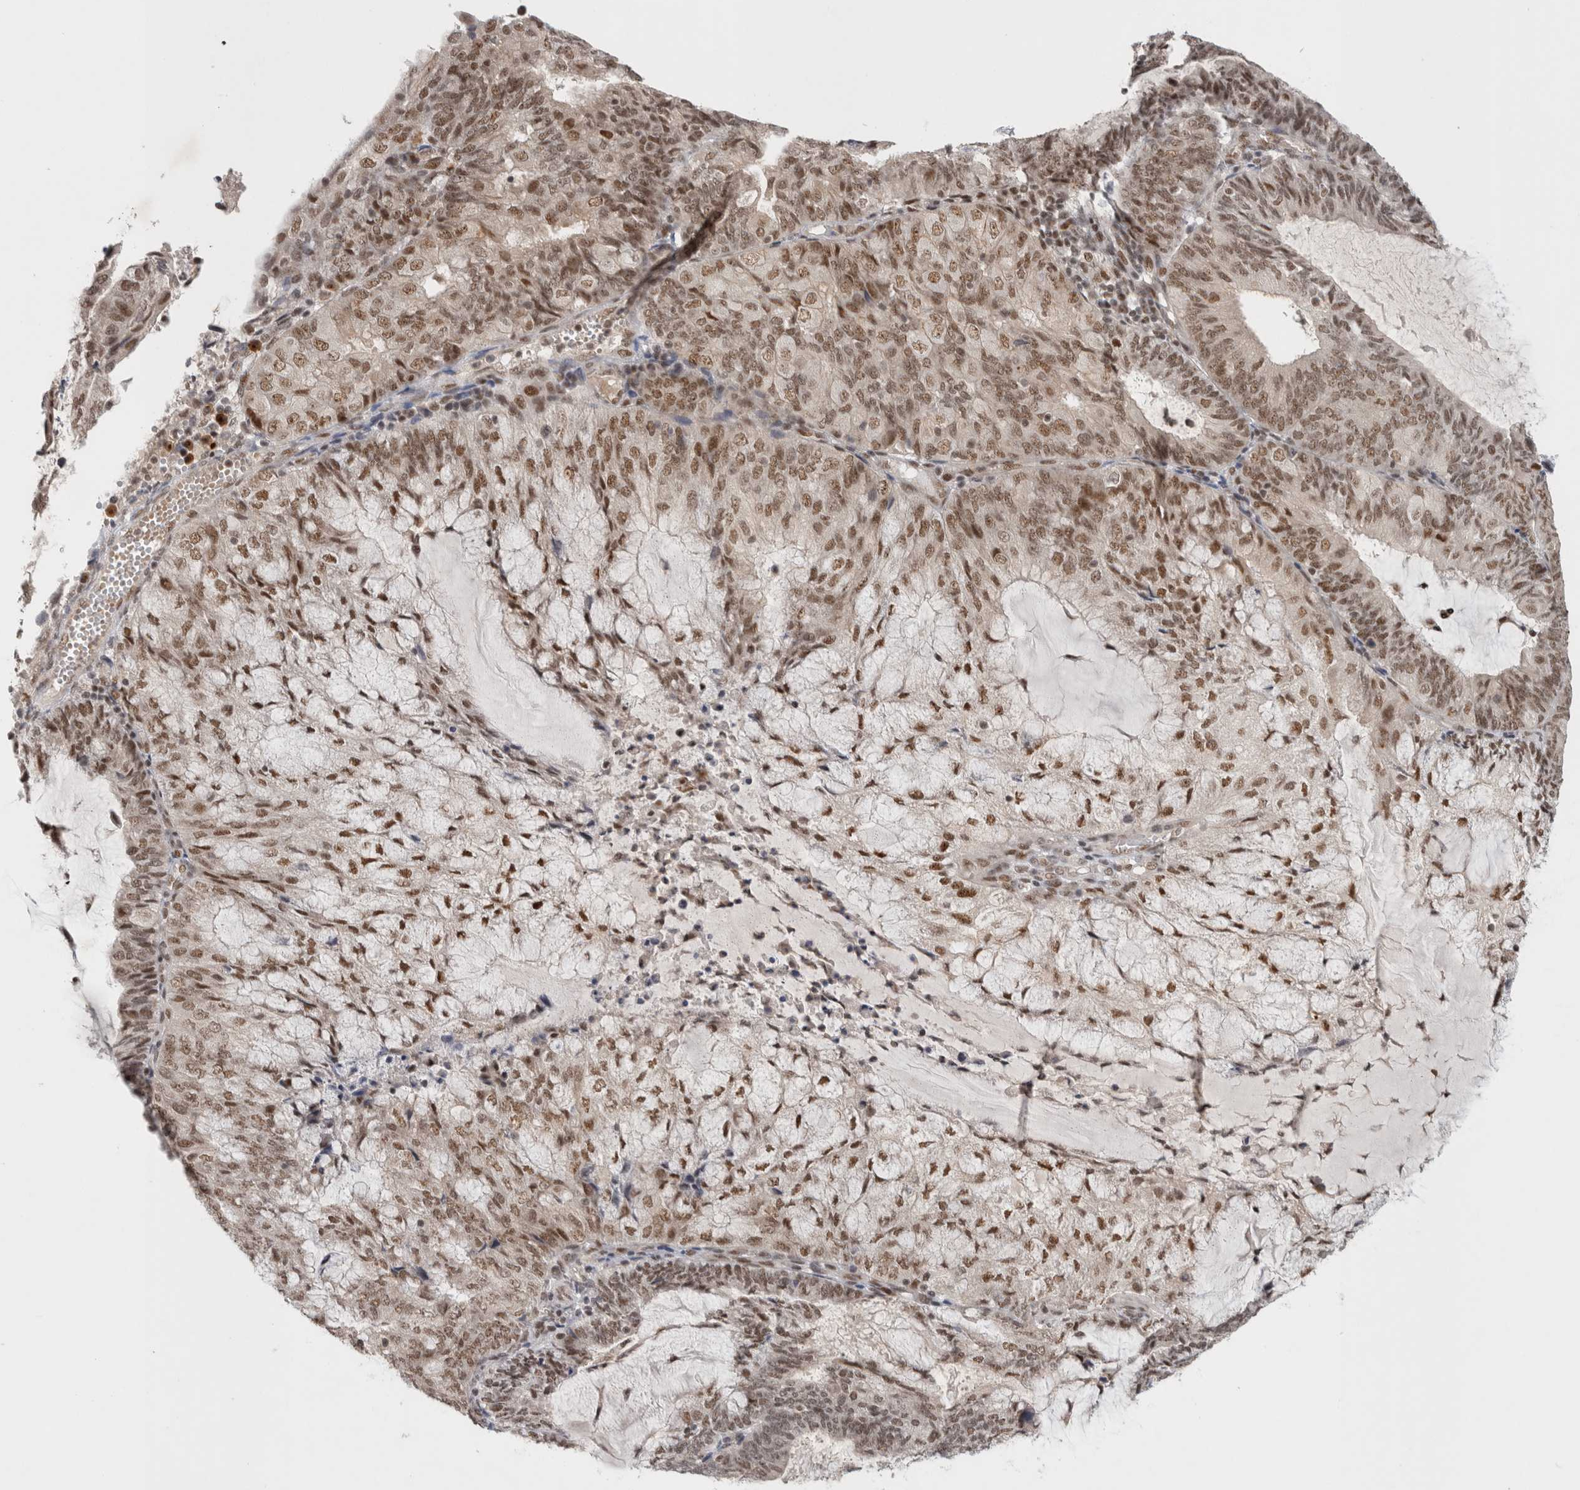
{"staining": {"intensity": "weak", "quantity": ">75%", "location": "nuclear"}, "tissue": "endometrial cancer", "cell_type": "Tumor cells", "image_type": "cancer", "snomed": [{"axis": "morphology", "description": "Adenocarcinoma, NOS"}, {"axis": "topography", "description": "Endometrium"}], "caption": "The micrograph reveals immunohistochemical staining of endometrial adenocarcinoma. There is weak nuclear staining is appreciated in approximately >75% of tumor cells. The staining was performed using DAB to visualize the protein expression in brown, while the nuclei were stained in blue with hematoxylin (Magnification: 20x).", "gene": "HESX1", "patient": {"sex": "female", "age": 81}}